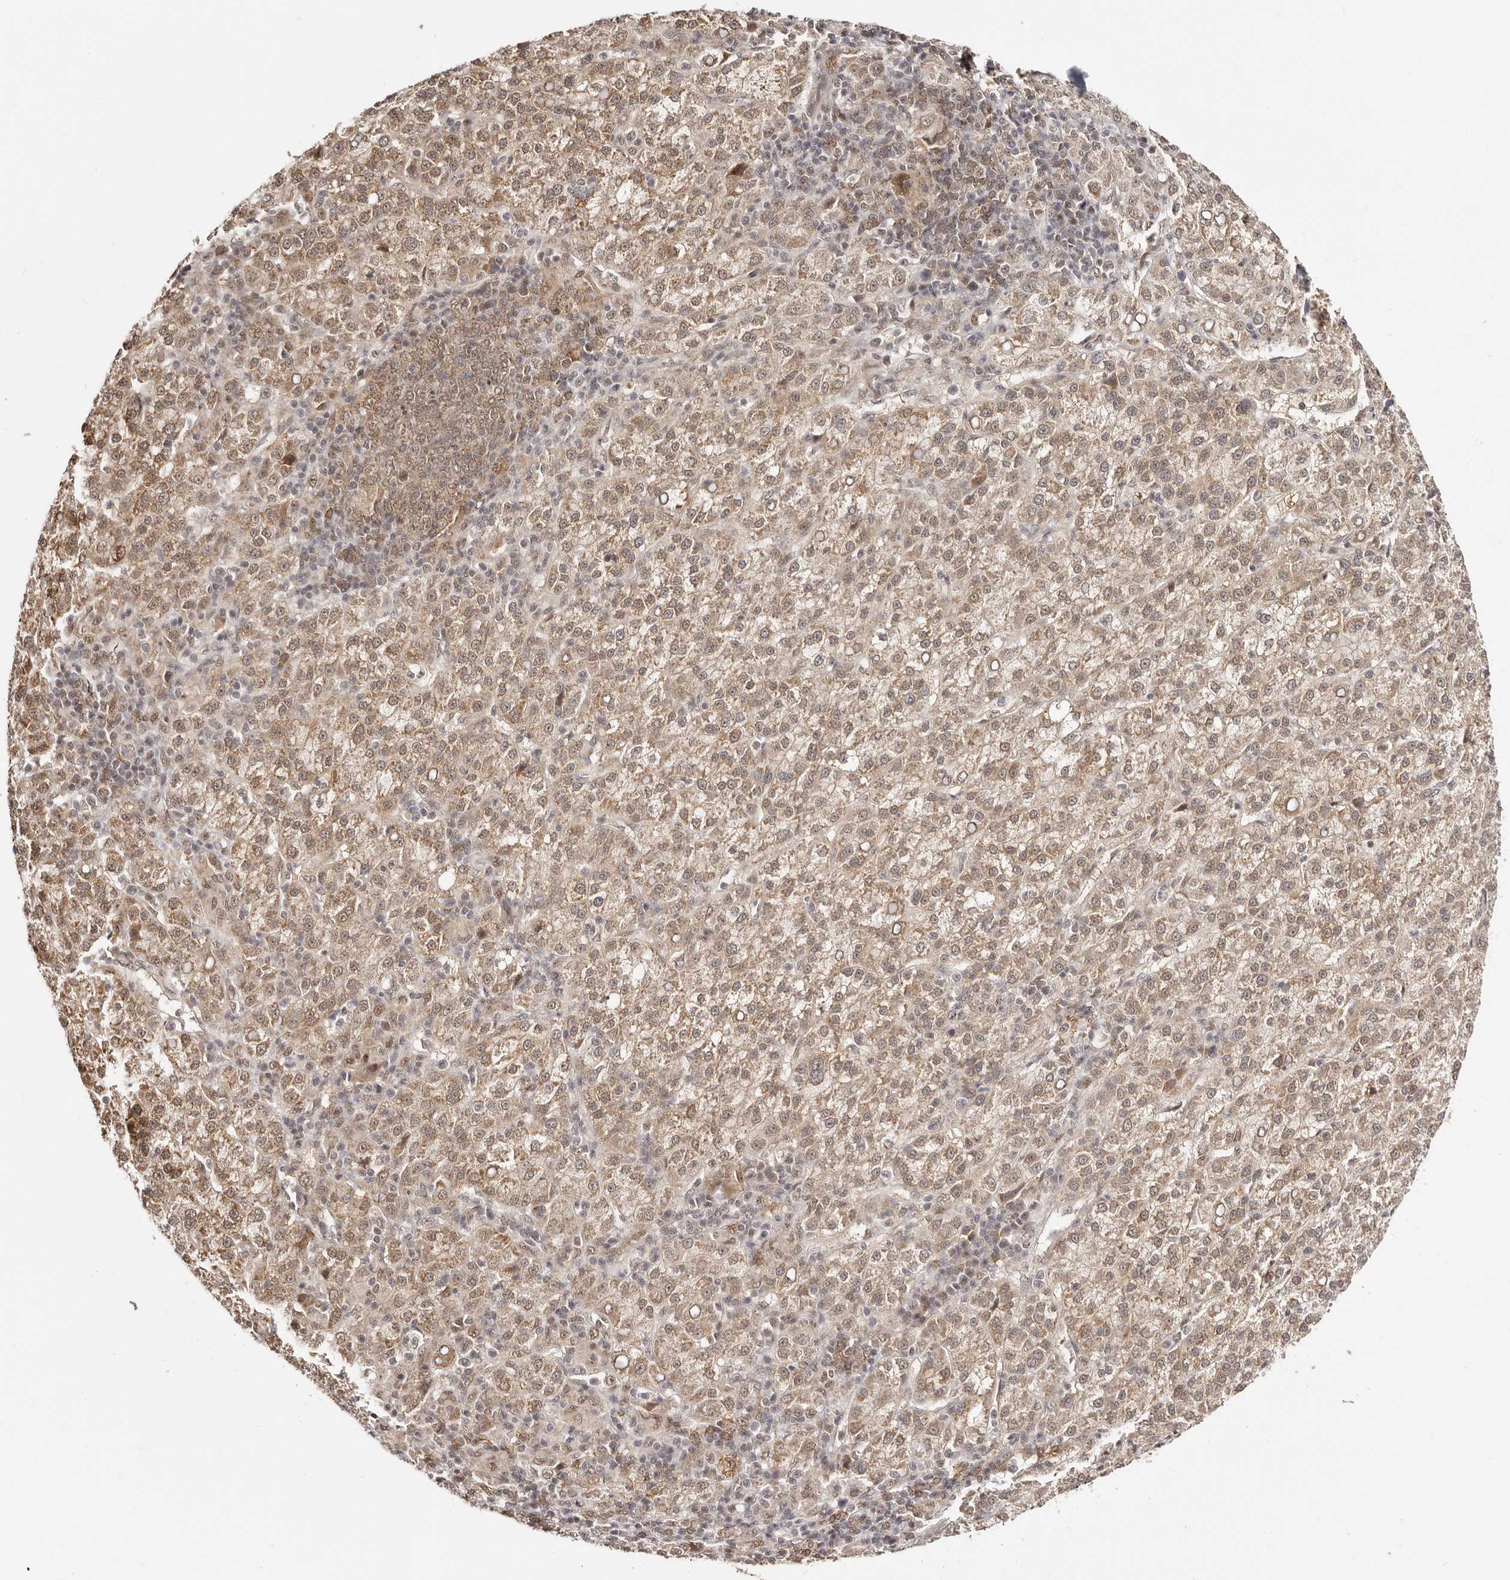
{"staining": {"intensity": "moderate", "quantity": ">75%", "location": "cytoplasmic/membranous"}, "tissue": "liver cancer", "cell_type": "Tumor cells", "image_type": "cancer", "snomed": [{"axis": "morphology", "description": "Carcinoma, Hepatocellular, NOS"}, {"axis": "topography", "description": "Liver"}], "caption": "Immunohistochemical staining of human liver cancer (hepatocellular carcinoma) reveals moderate cytoplasmic/membranous protein staining in approximately >75% of tumor cells.", "gene": "MED8", "patient": {"sex": "female", "age": 58}}